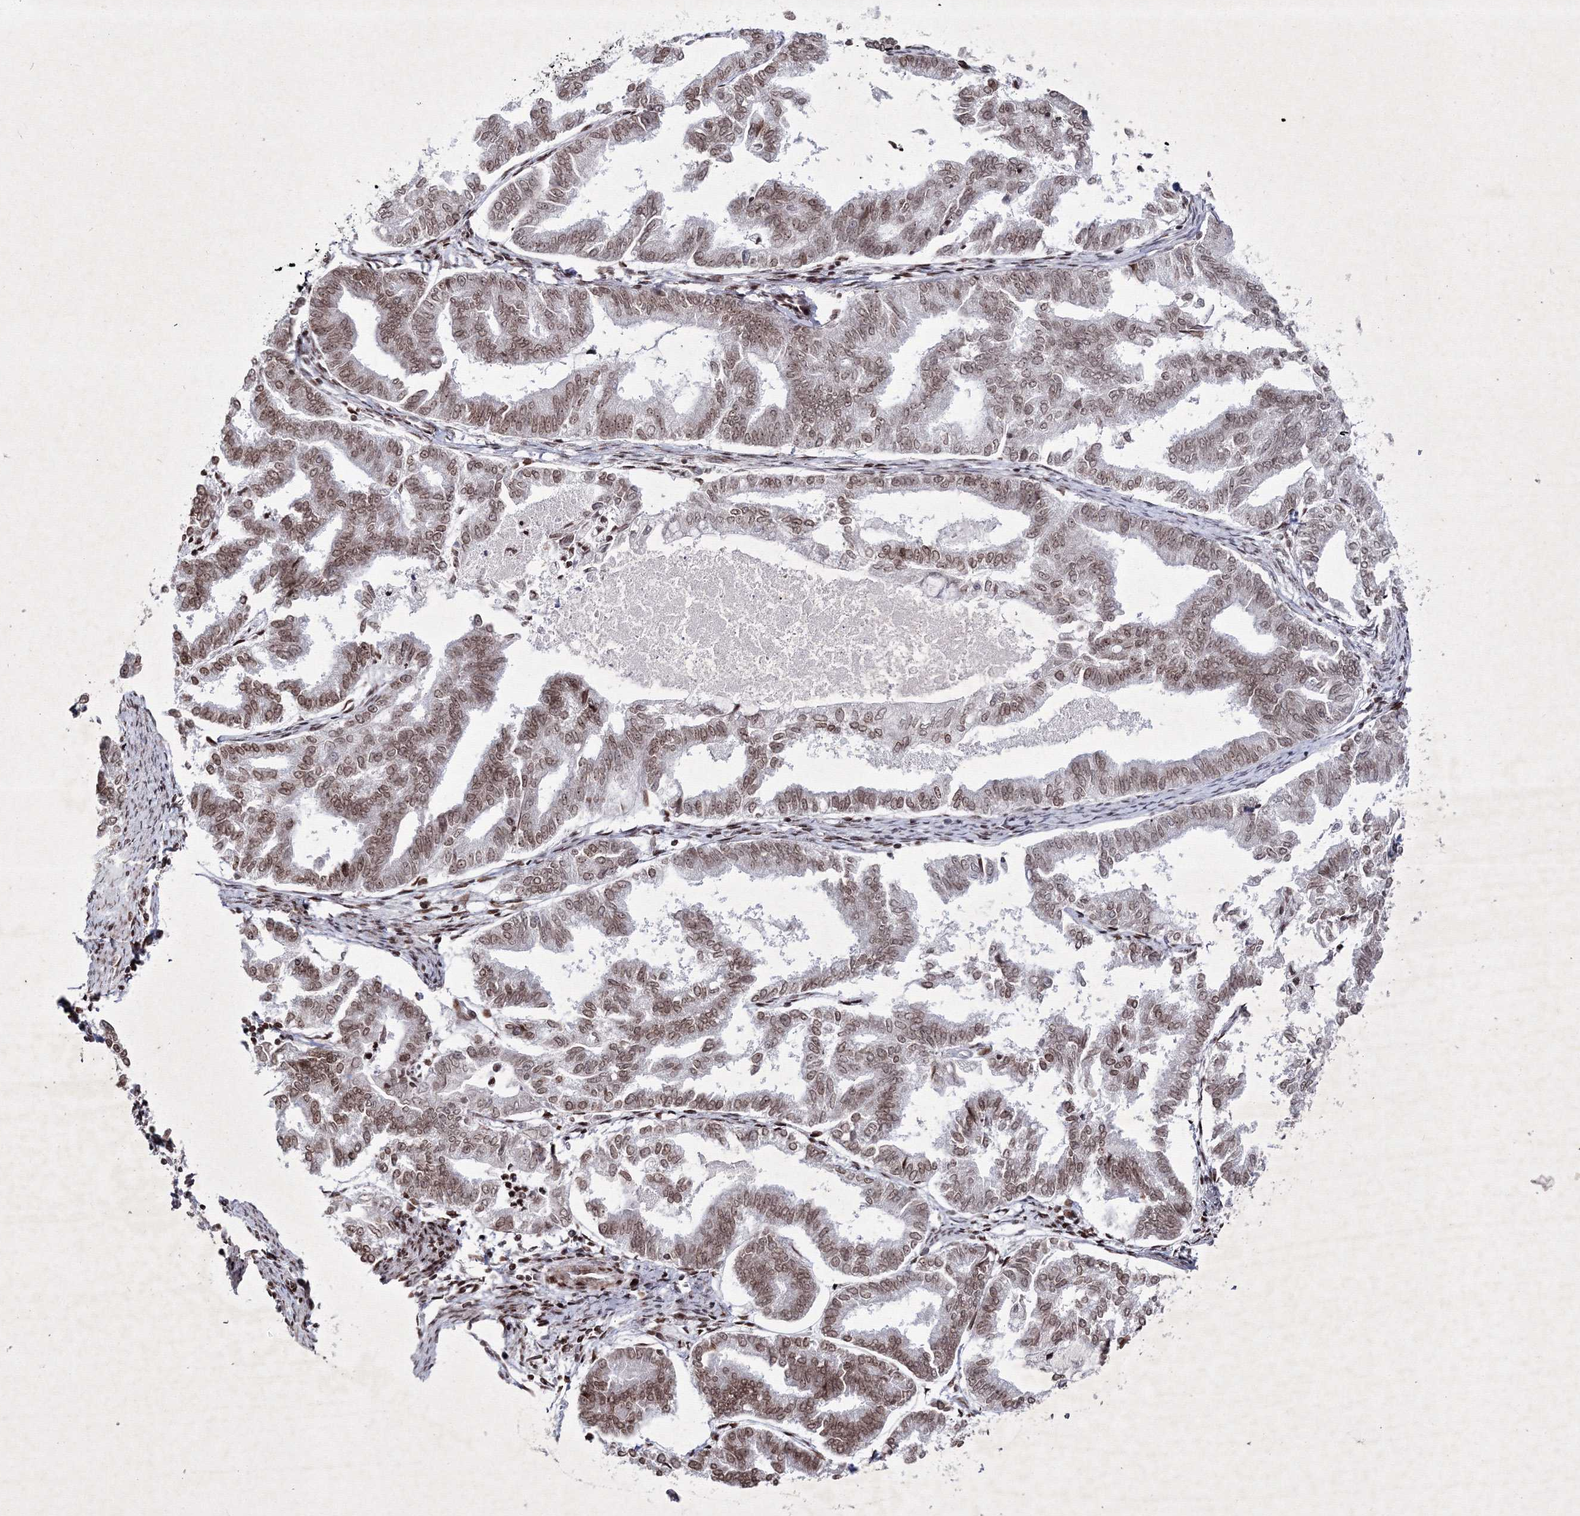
{"staining": {"intensity": "moderate", "quantity": ">75%", "location": "nuclear"}, "tissue": "endometrial cancer", "cell_type": "Tumor cells", "image_type": "cancer", "snomed": [{"axis": "morphology", "description": "Adenocarcinoma, NOS"}, {"axis": "topography", "description": "Endometrium"}], "caption": "Moderate nuclear protein staining is present in approximately >75% of tumor cells in endometrial cancer (adenocarcinoma).", "gene": "SMIM29", "patient": {"sex": "female", "age": 79}}